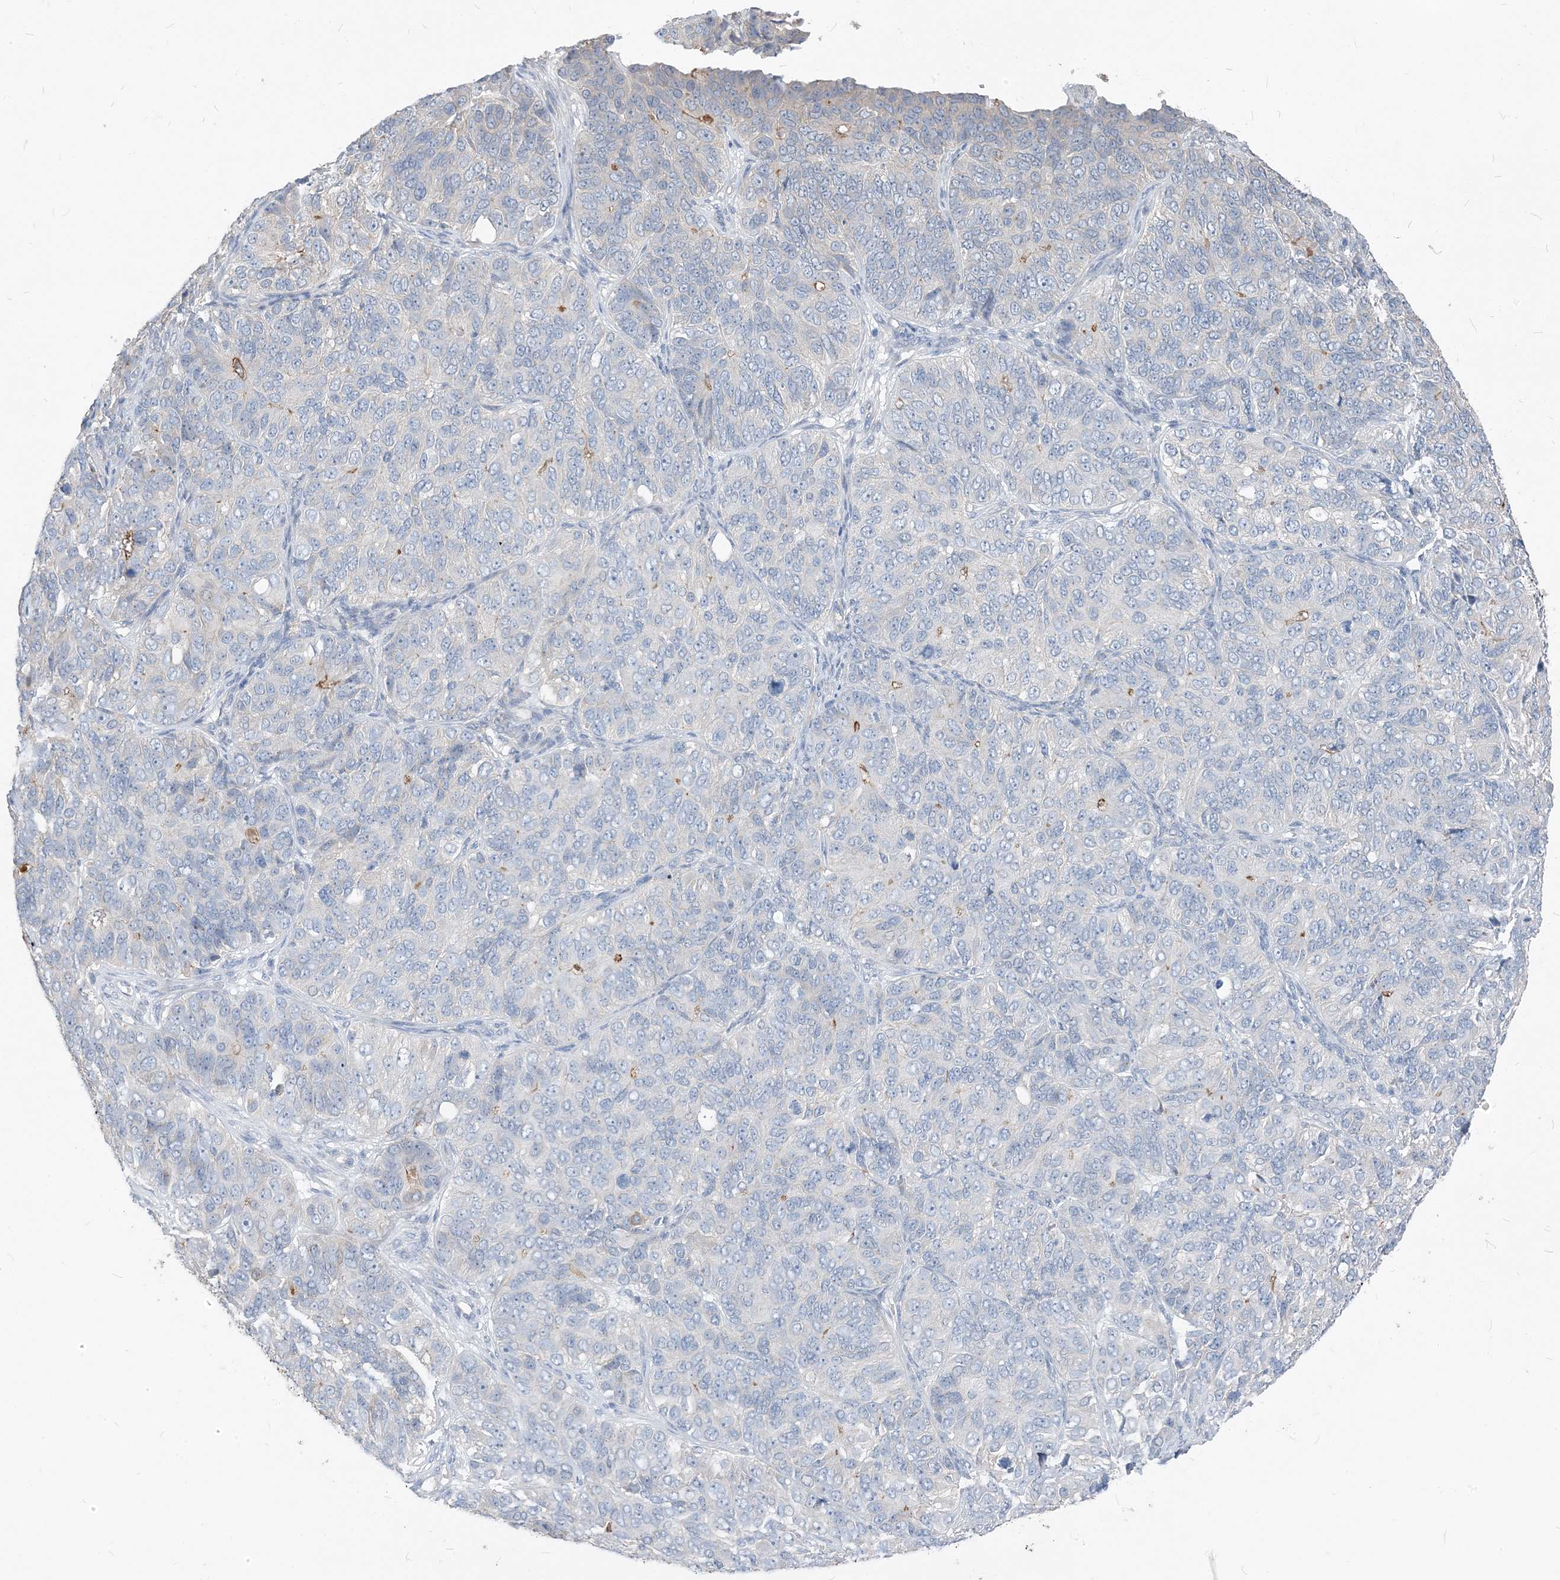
{"staining": {"intensity": "negative", "quantity": "none", "location": "none"}, "tissue": "ovarian cancer", "cell_type": "Tumor cells", "image_type": "cancer", "snomed": [{"axis": "morphology", "description": "Carcinoma, endometroid"}, {"axis": "topography", "description": "Ovary"}], "caption": "DAB immunohistochemical staining of human endometroid carcinoma (ovarian) reveals no significant staining in tumor cells.", "gene": "NCOA7", "patient": {"sex": "female", "age": 51}}